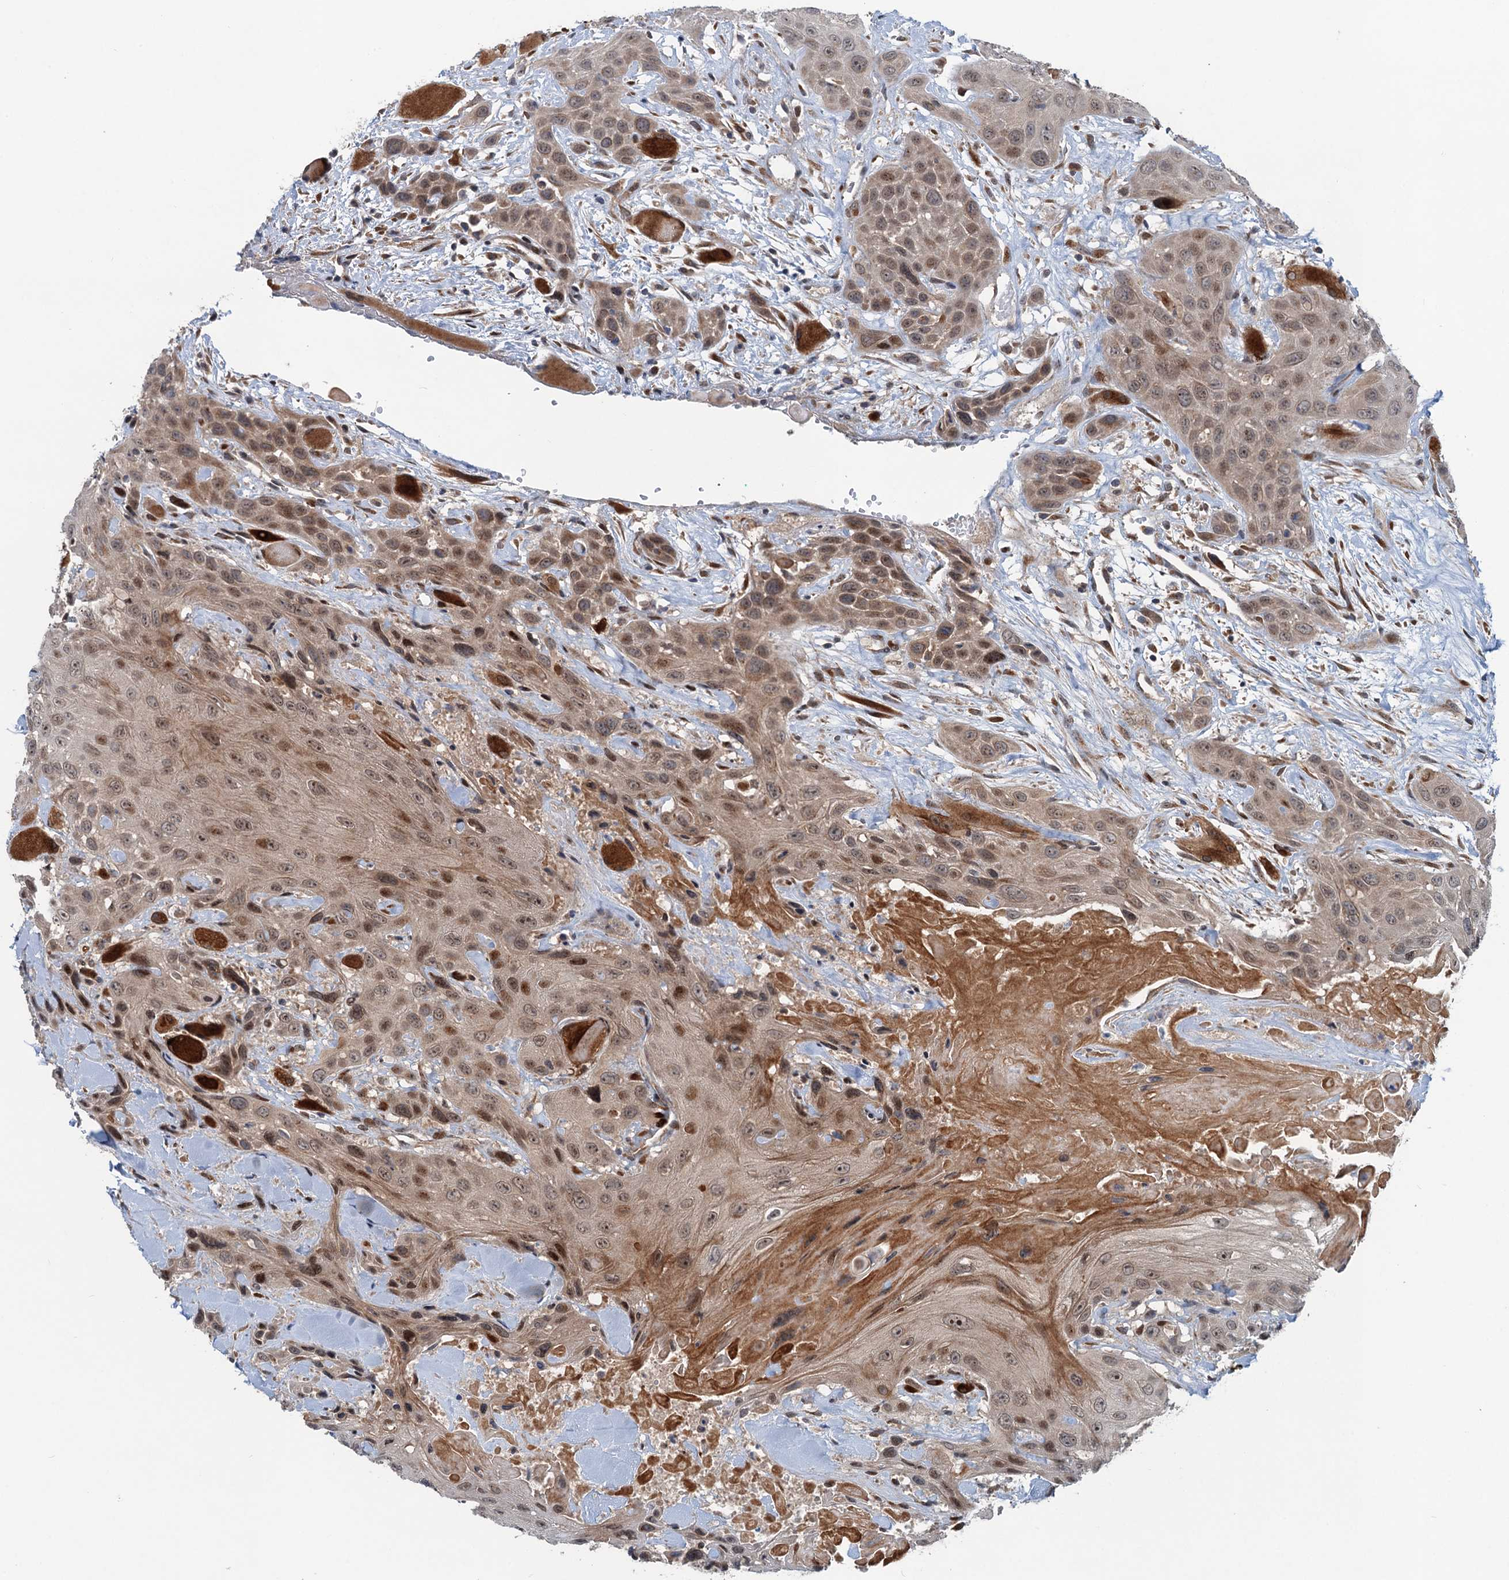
{"staining": {"intensity": "weak", "quantity": ">75%", "location": "cytoplasmic/membranous,nuclear"}, "tissue": "head and neck cancer", "cell_type": "Tumor cells", "image_type": "cancer", "snomed": [{"axis": "morphology", "description": "Squamous cell carcinoma, NOS"}, {"axis": "topography", "description": "Head-Neck"}], "caption": "Weak cytoplasmic/membranous and nuclear expression is appreciated in about >75% of tumor cells in head and neck cancer.", "gene": "DYNC2I2", "patient": {"sex": "male", "age": 81}}